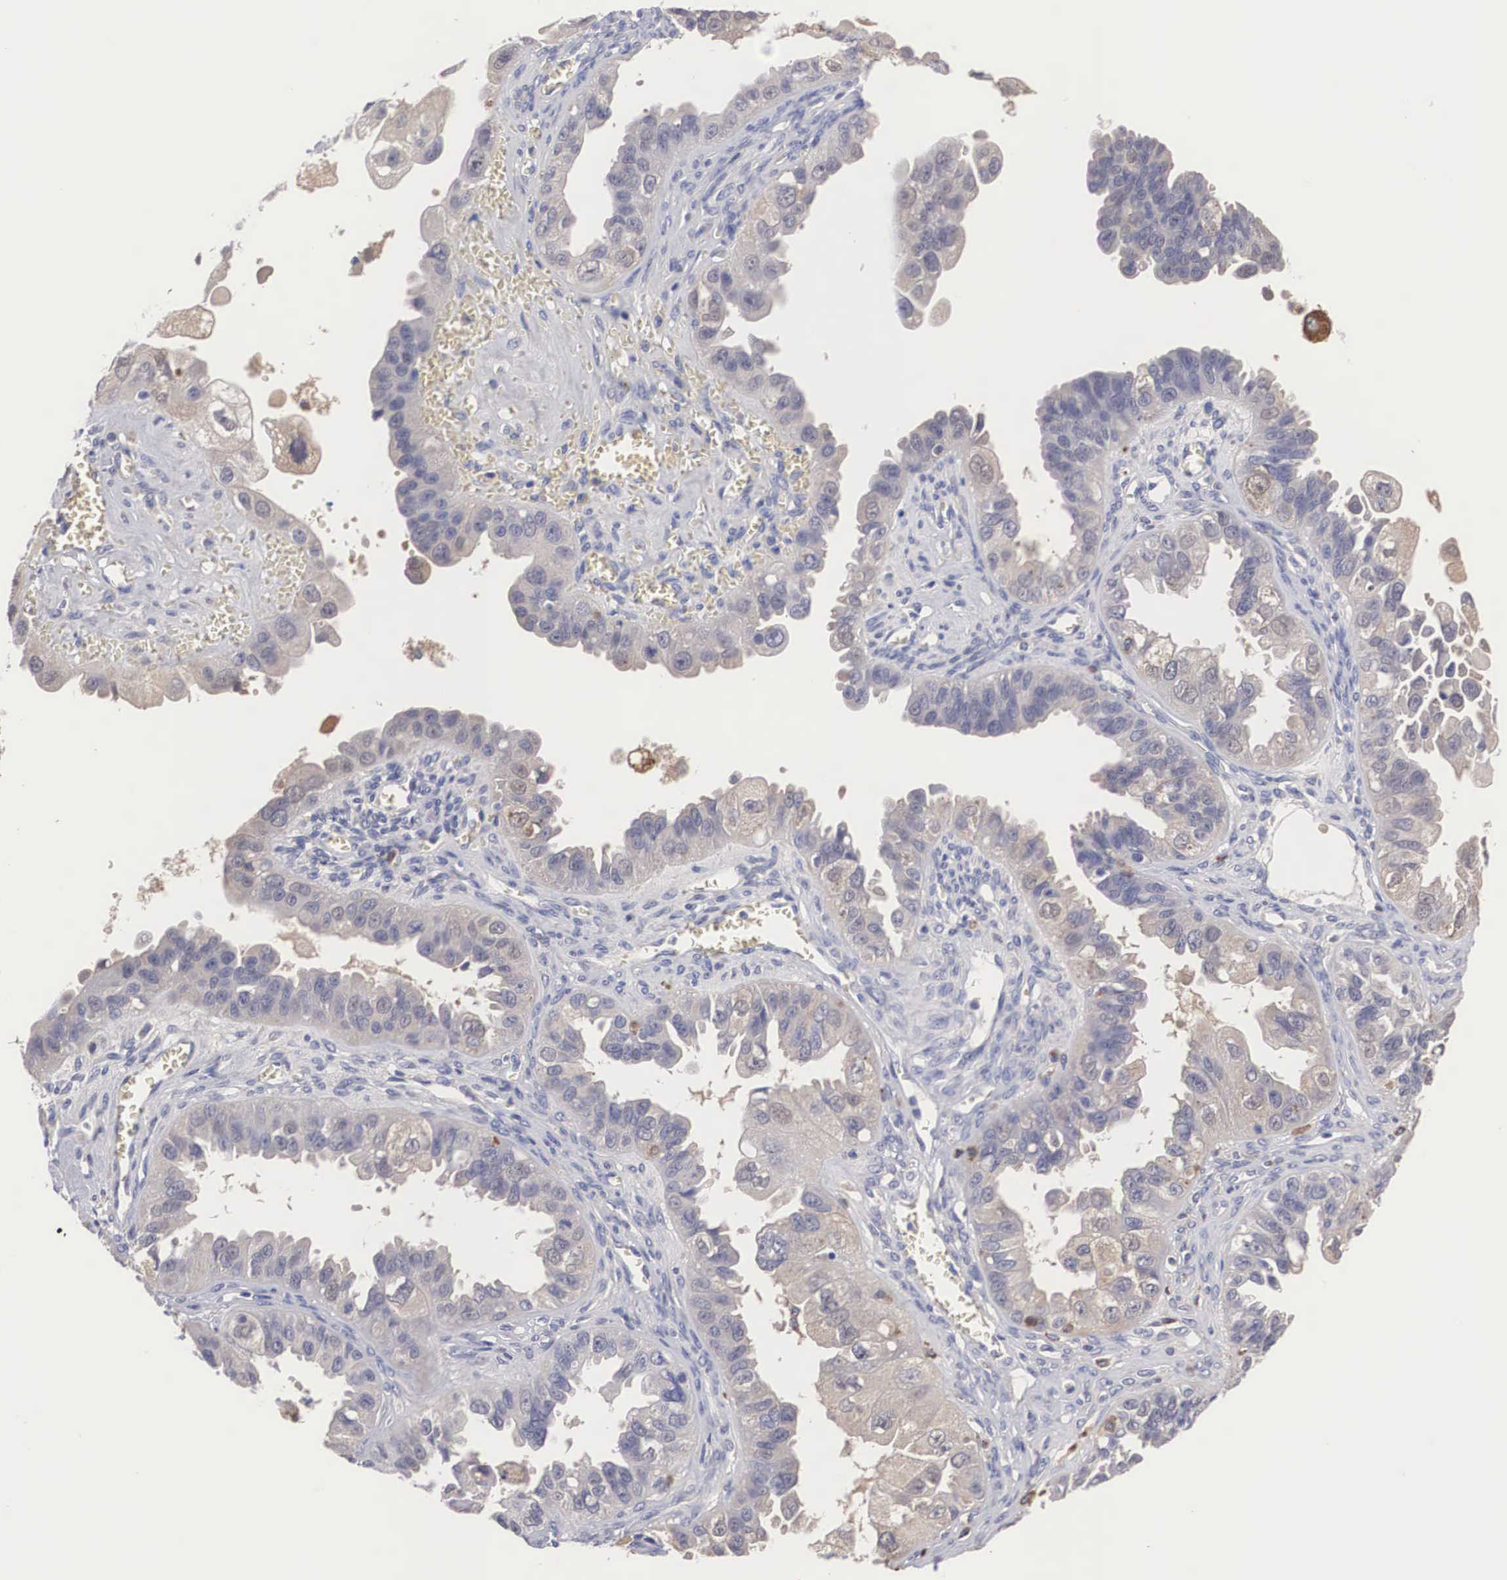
{"staining": {"intensity": "weak", "quantity": "<25%", "location": "cytoplasmic/membranous"}, "tissue": "ovarian cancer", "cell_type": "Tumor cells", "image_type": "cancer", "snomed": [{"axis": "morphology", "description": "Carcinoma, endometroid"}, {"axis": "topography", "description": "Ovary"}], "caption": "Immunohistochemical staining of endometroid carcinoma (ovarian) displays no significant positivity in tumor cells.", "gene": "ABHD4", "patient": {"sex": "female", "age": 85}}